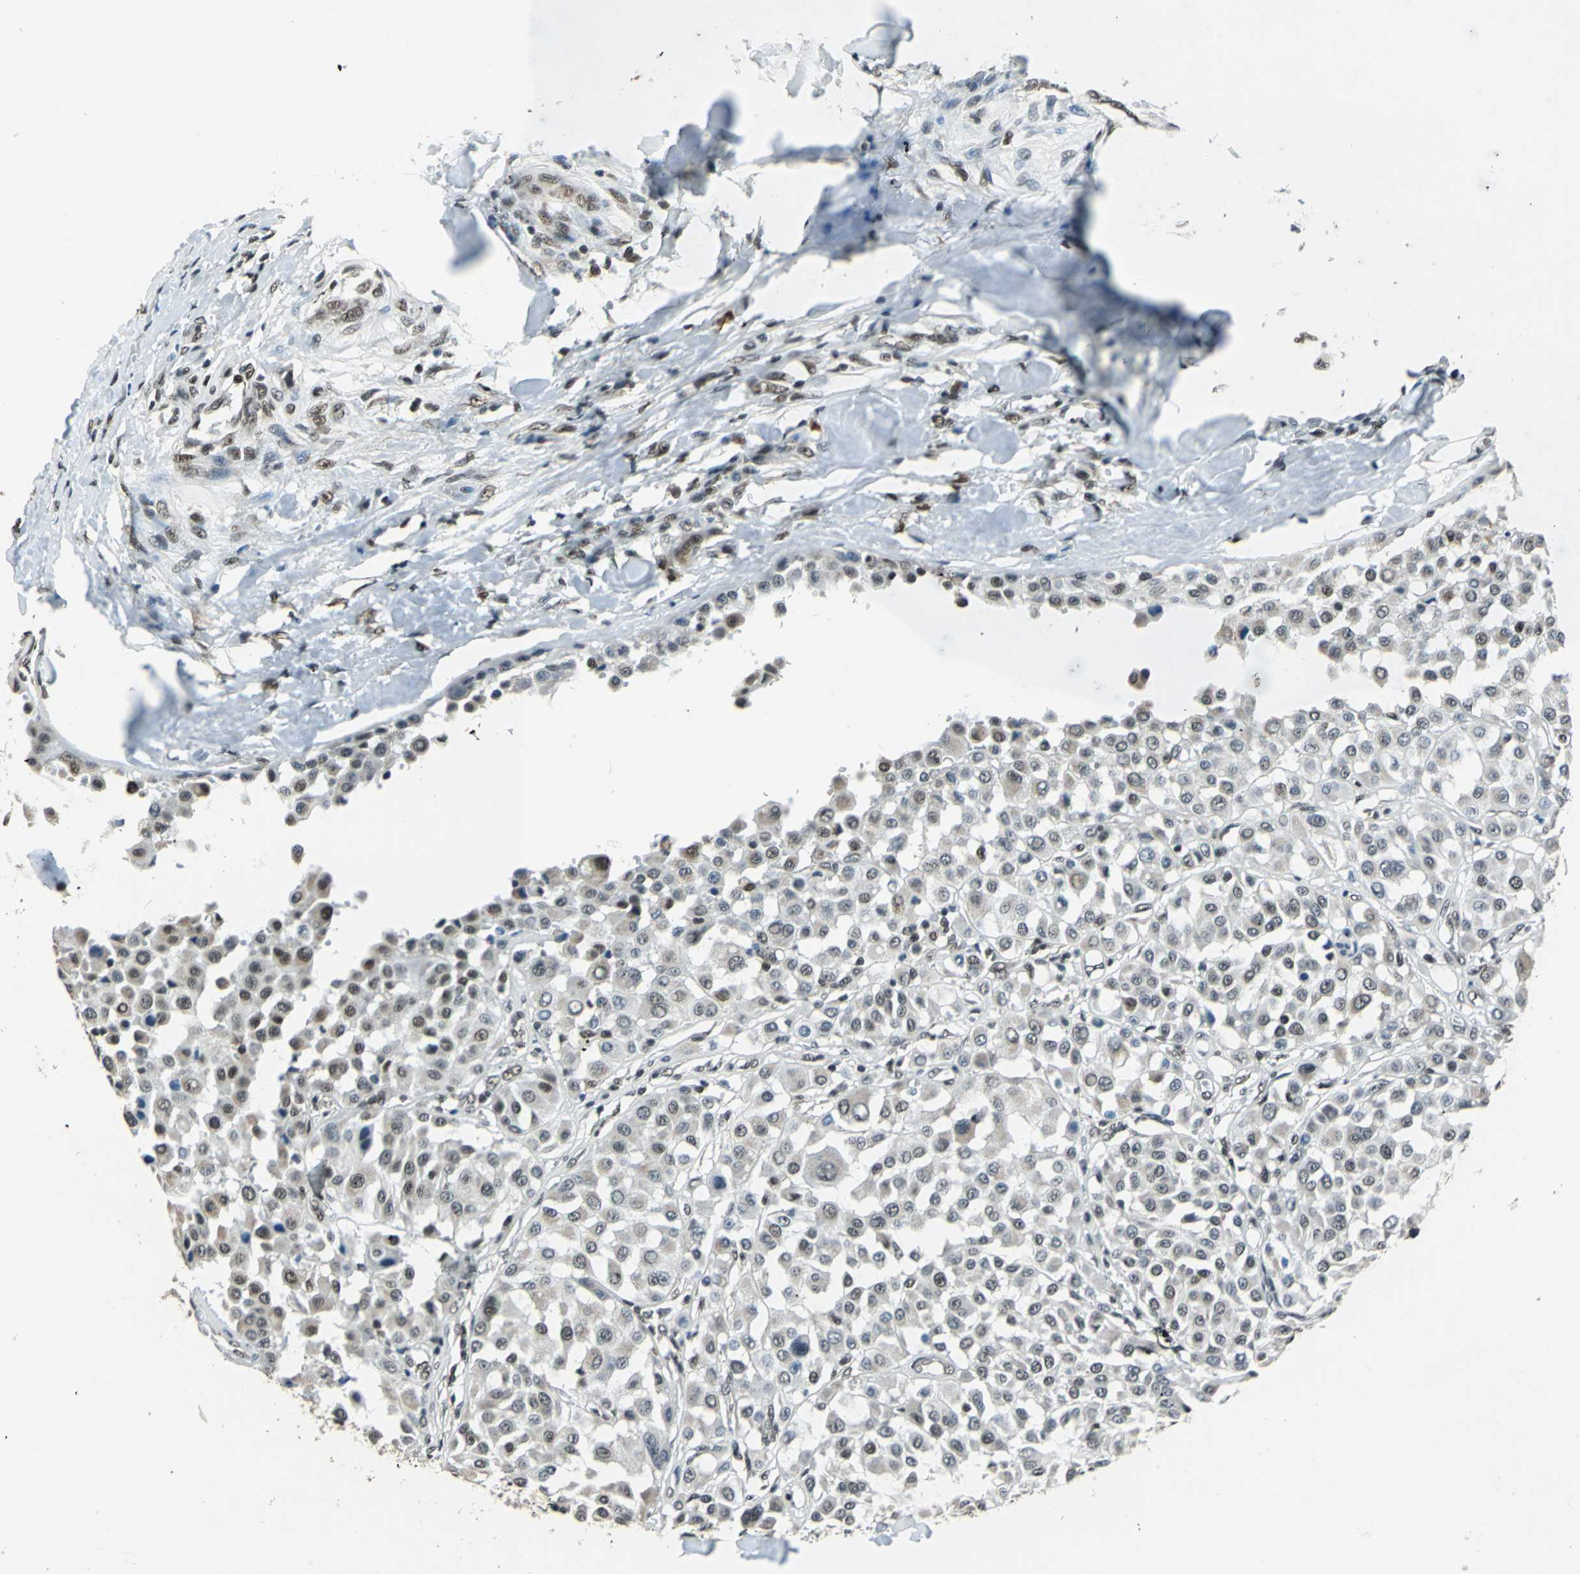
{"staining": {"intensity": "weak", "quantity": "<25%", "location": "nuclear"}, "tissue": "melanoma", "cell_type": "Tumor cells", "image_type": "cancer", "snomed": [{"axis": "morphology", "description": "Malignant melanoma, Metastatic site"}, {"axis": "topography", "description": "Soft tissue"}], "caption": "Immunohistochemistry photomicrograph of neoplastic tissue: human melanoma stained with DAB exhibits no significant protein positivity in tumor cells.", "gene": "BCLAF1", "patient": {"sex": "male", "age": 41}}